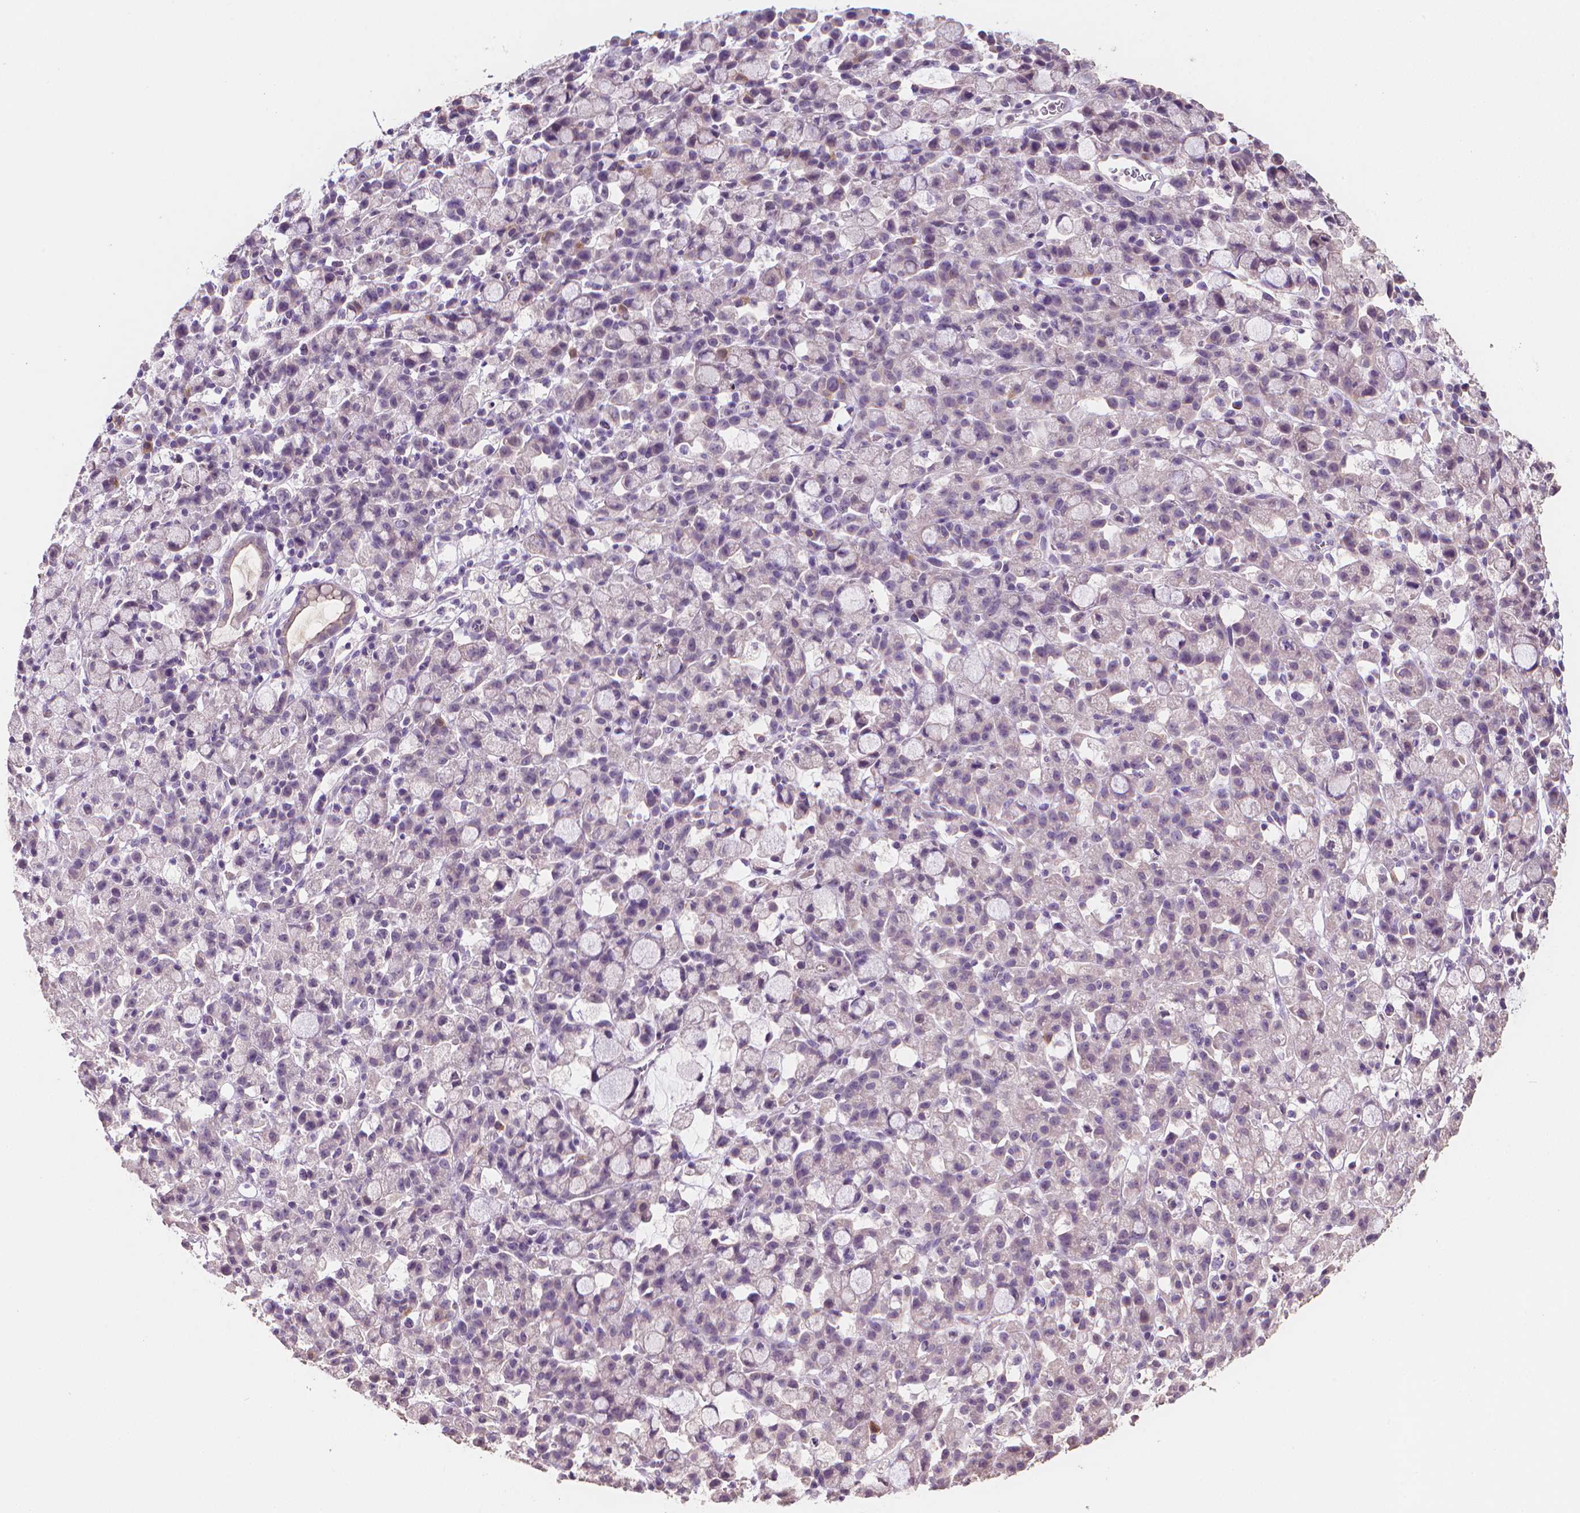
{"staining": {"intensity": "negative", "quantity": "none", "location": "none"}, "tissue": "stomach cancer", "cell_type": "Tumor cells", "image_type": "cancer", "snomed": [{"axis": "morphology", "description": "Adenocarcinoma, NOS"}, {"axis": "topography", "description": "Stomach"}], "caption": "Tumor cells are negative for brown protein staining in stomach cancer.", "gene": "CATIP", "patient": {"sex": "male", "age": 58}}